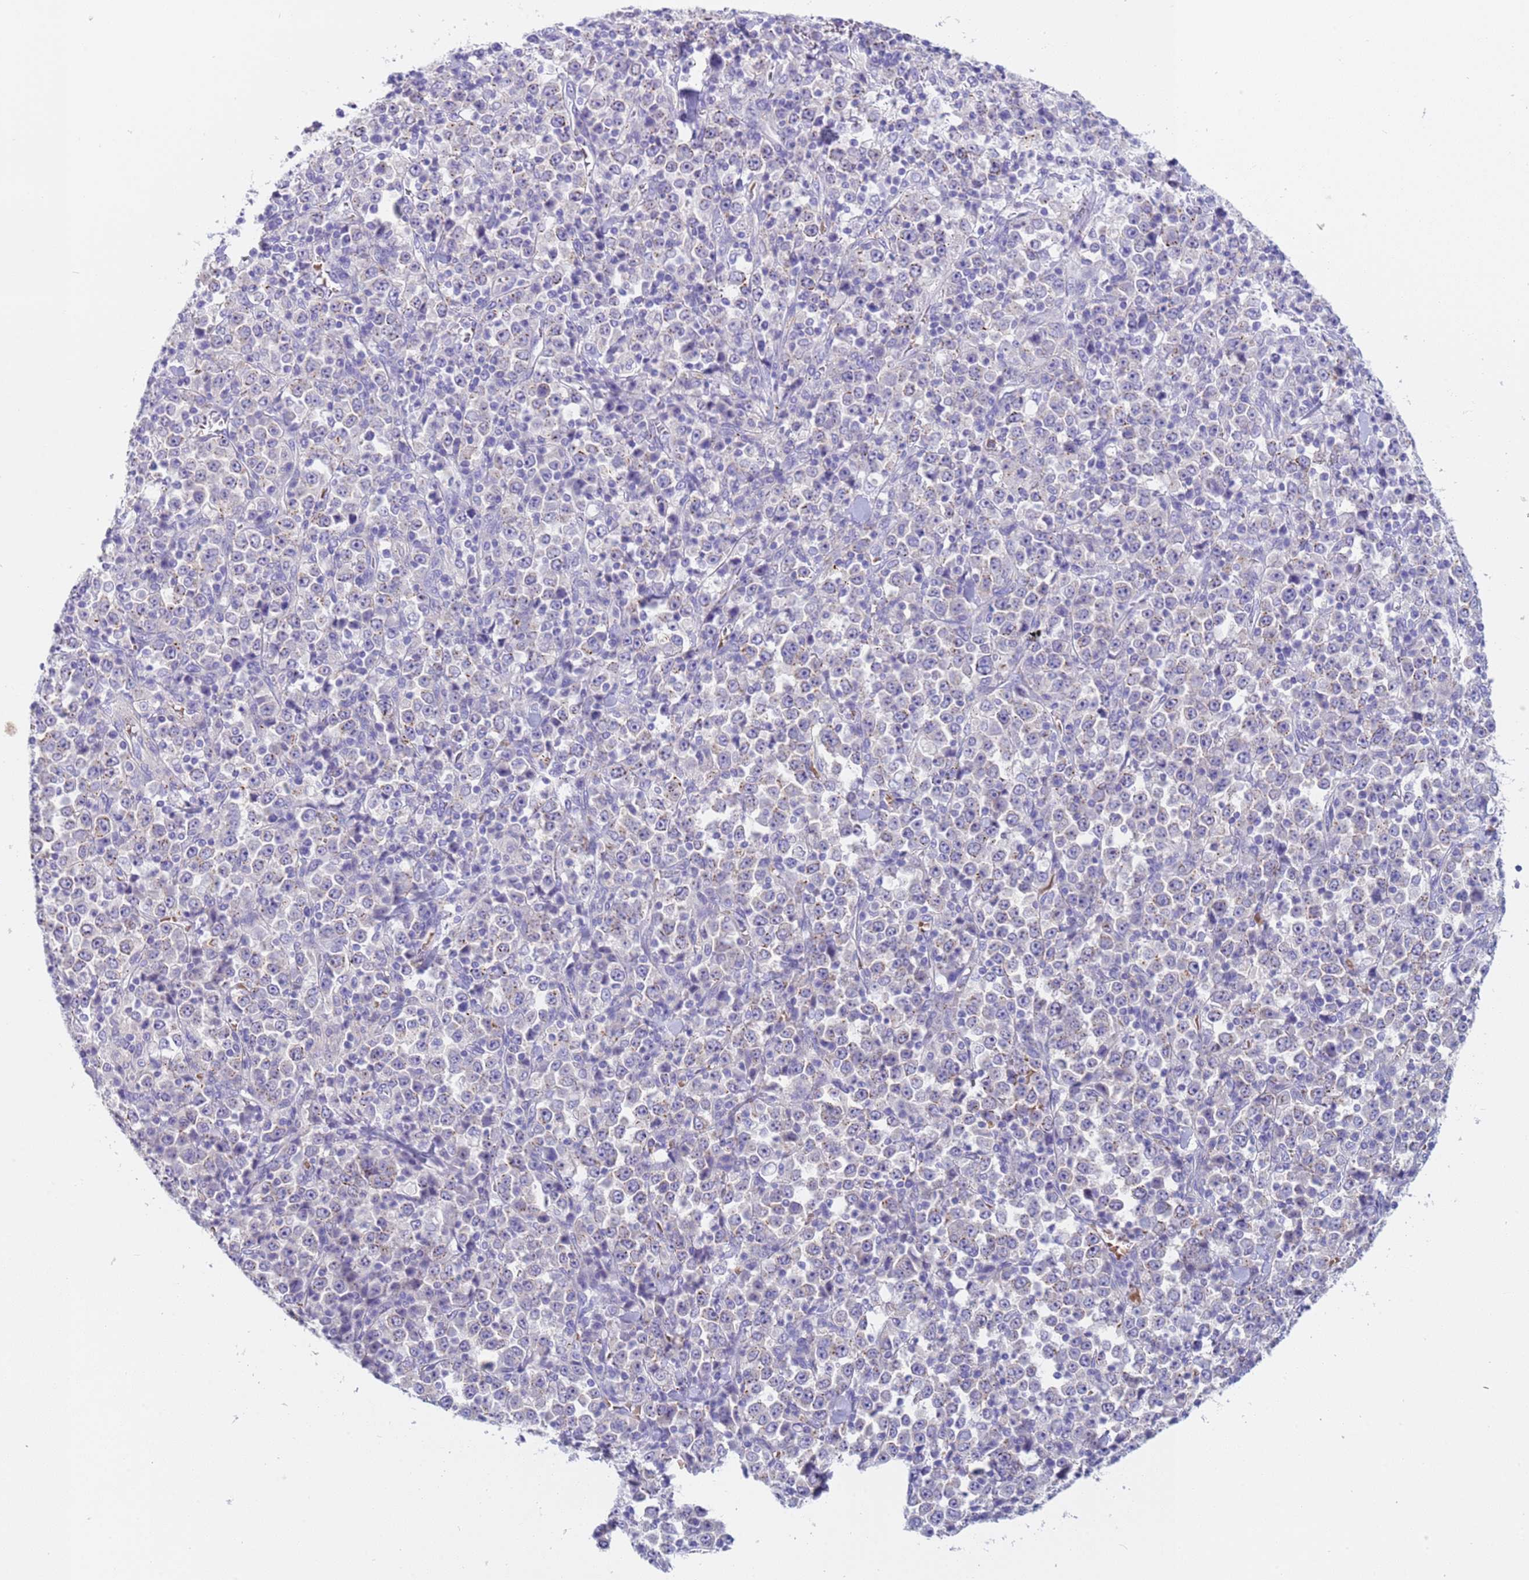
{"staining": {"intensity": "negative", "quantity": "none", "location": "none"}, "tissue": "stomach cancer", "cell_type": "Tumor cells", "image_type": "cancer", "snomed": [{"axis": "morphology", "description": "Normal tissue, NOS"}, {"axis": "morphology", "description": "Adenocarcinoma, NOS"}, {"axis": "topography", "description": "Stomach, upper"}, {"axis": "topography", "description": "Stomach"}], "caption": "Tumor cells are negative for protein expression in human stomach cancer. The staining is performed using DAB (3,3'-diaminobenzidine) brown chromogen with nuclei counter-stained in using hematoxylin.", "gene": "KBTBD3", "patient": {"sex": "male", "age": 59}}